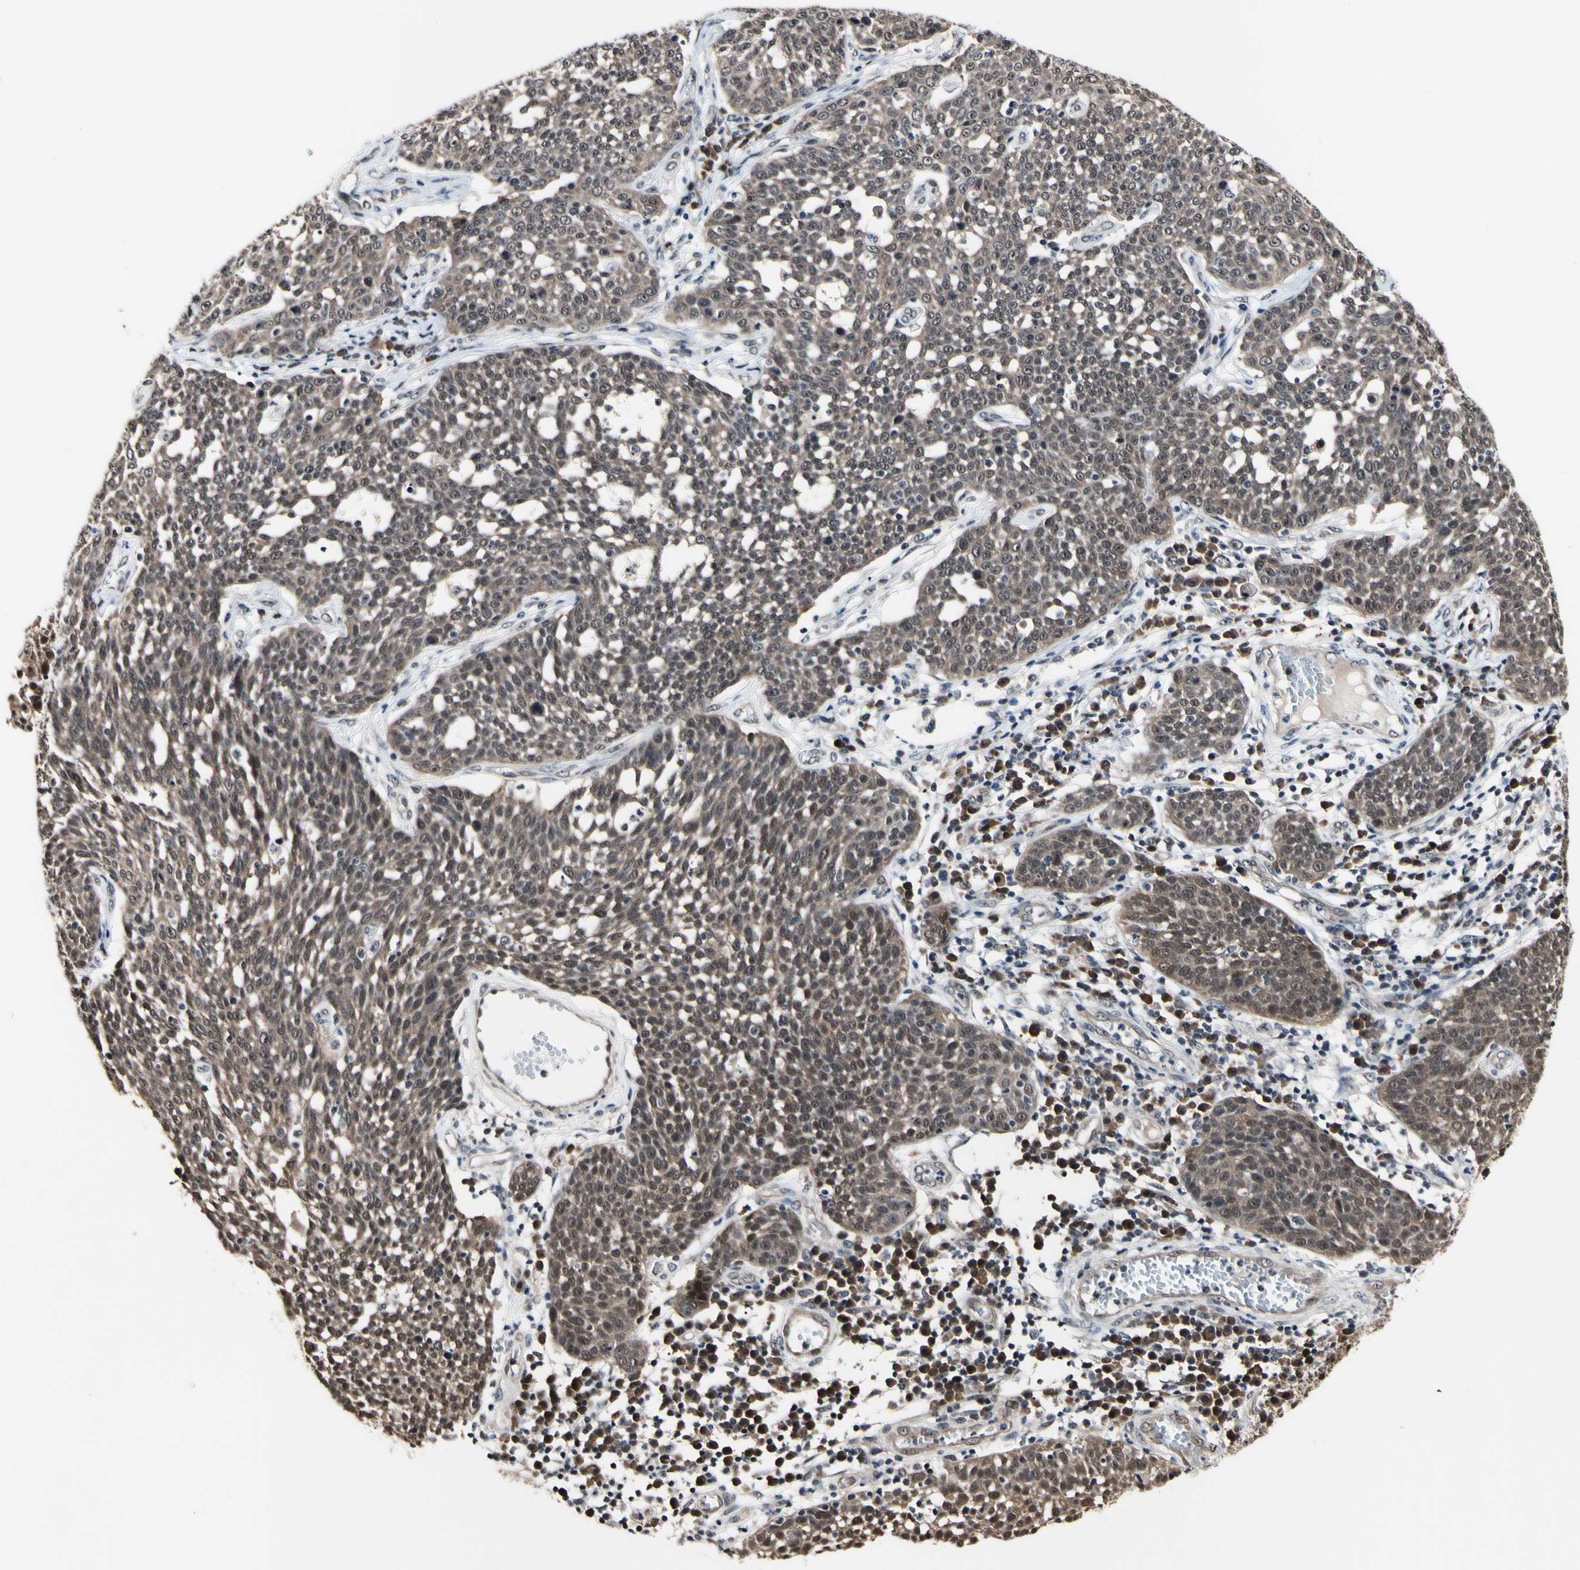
{"staining": {"intensity": "weak", "quantity": ">75%", "location": "cytoplasmic/membranous,nuclear"}, "tissue": "cervical cancer", "cell_type": "Tumor cells", "image_type": "cancer", "snomed": [{"axis": "morphology", "description": "Squamous cell carcinoma, NOS"}, {"axis": "topography", "description": "Cervix"}], "caption": "Weak cytoplasmic/membranous and nuclear staining is present in about >75% of tumor cells in cervical cancer. (brown staining indicates protein expression, while blue staining denotes nuclei).", "gene": "PSMD10", "patient": {"sex": "female", "age": 34}}